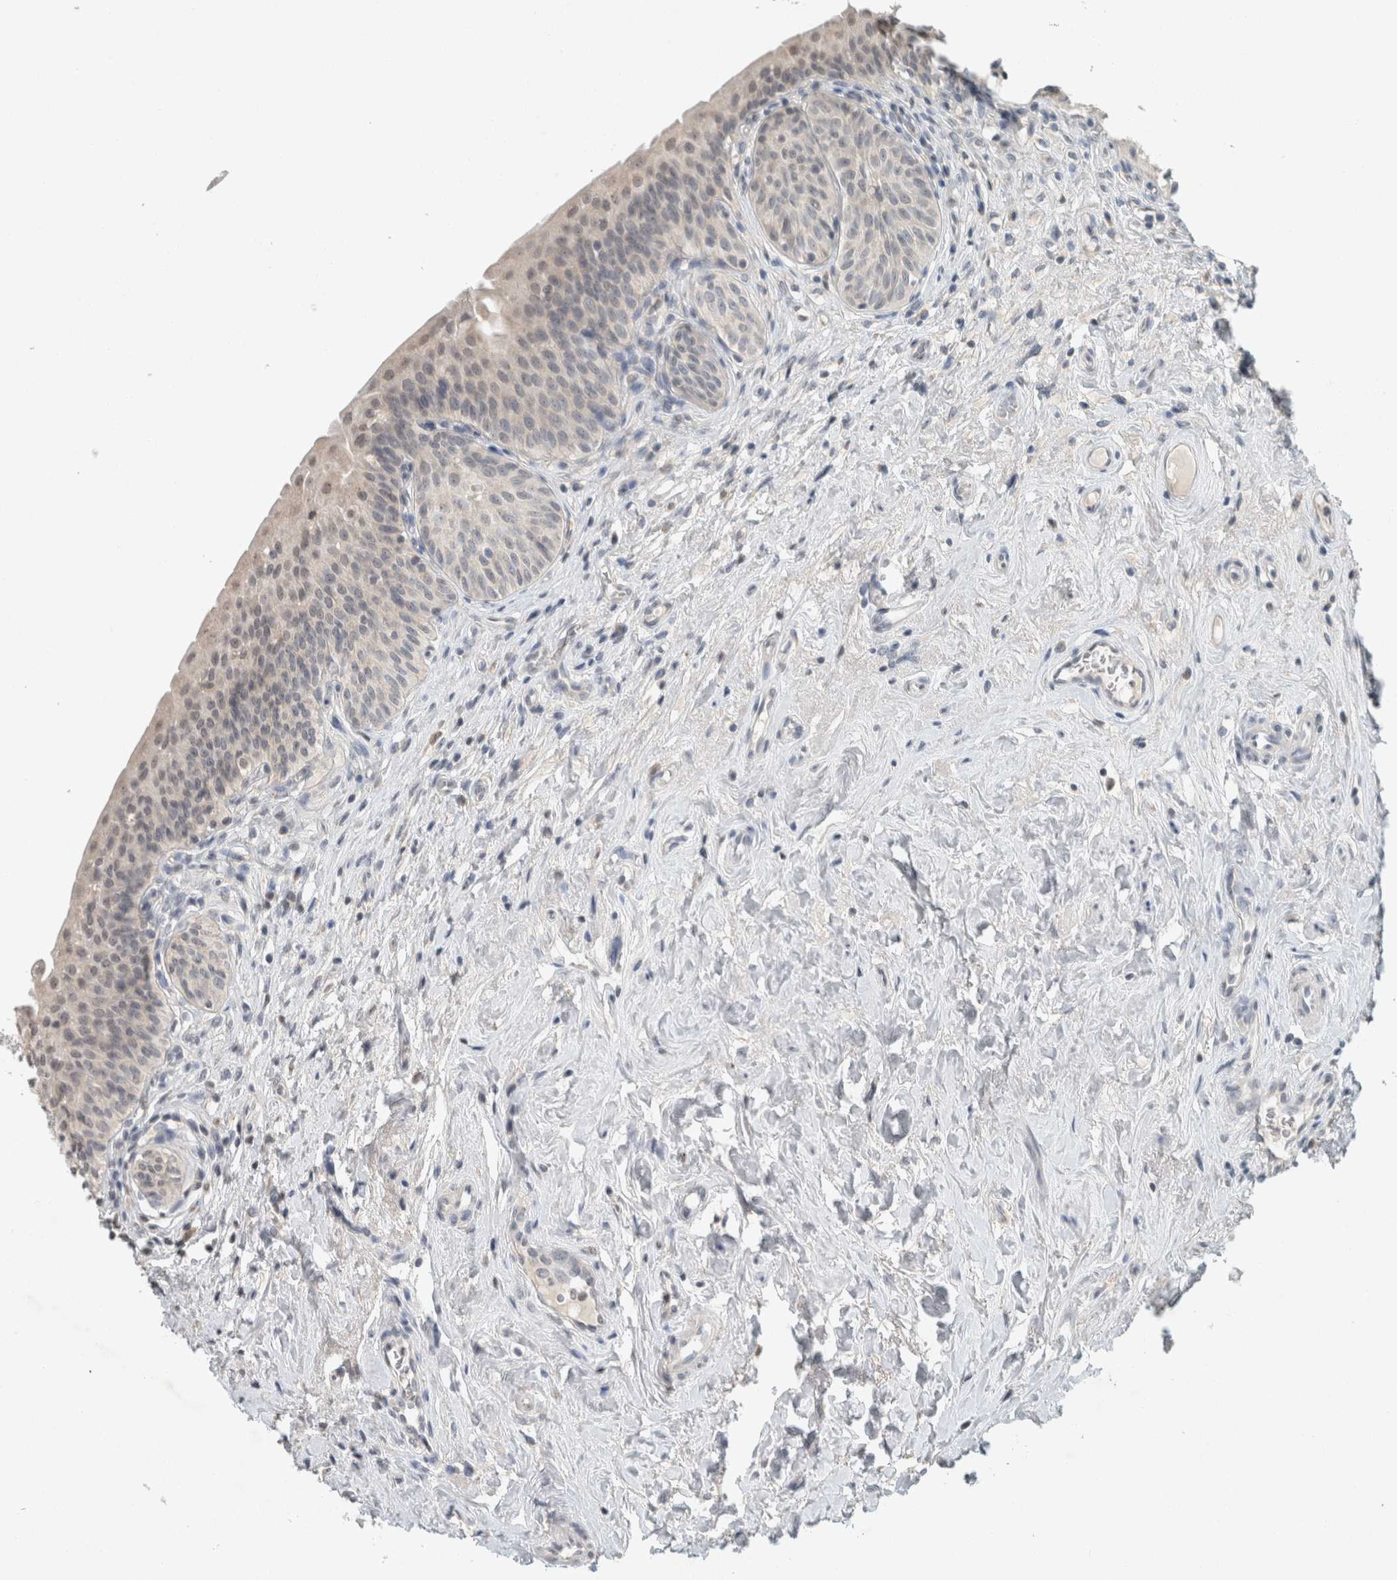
{"staining": {"intensity": "negative", "quantity": "none", "location": "none"}, "tissue": "urinary bladder", "cell_type": "Urothelial cells", "image_type": "normal", "snomed": [{"axis": "morphology", "description": "Normal tissue, NOS"}, {"axis": "topography", "description": "Urinary bladder"}], "caption": "Immunohistochemistry (IHC) of unremarkable urinary bladder exhibits no staining in urothelial cells.", "gene": "TRIT1", "patient": {"sex": "male", "age": 83}}